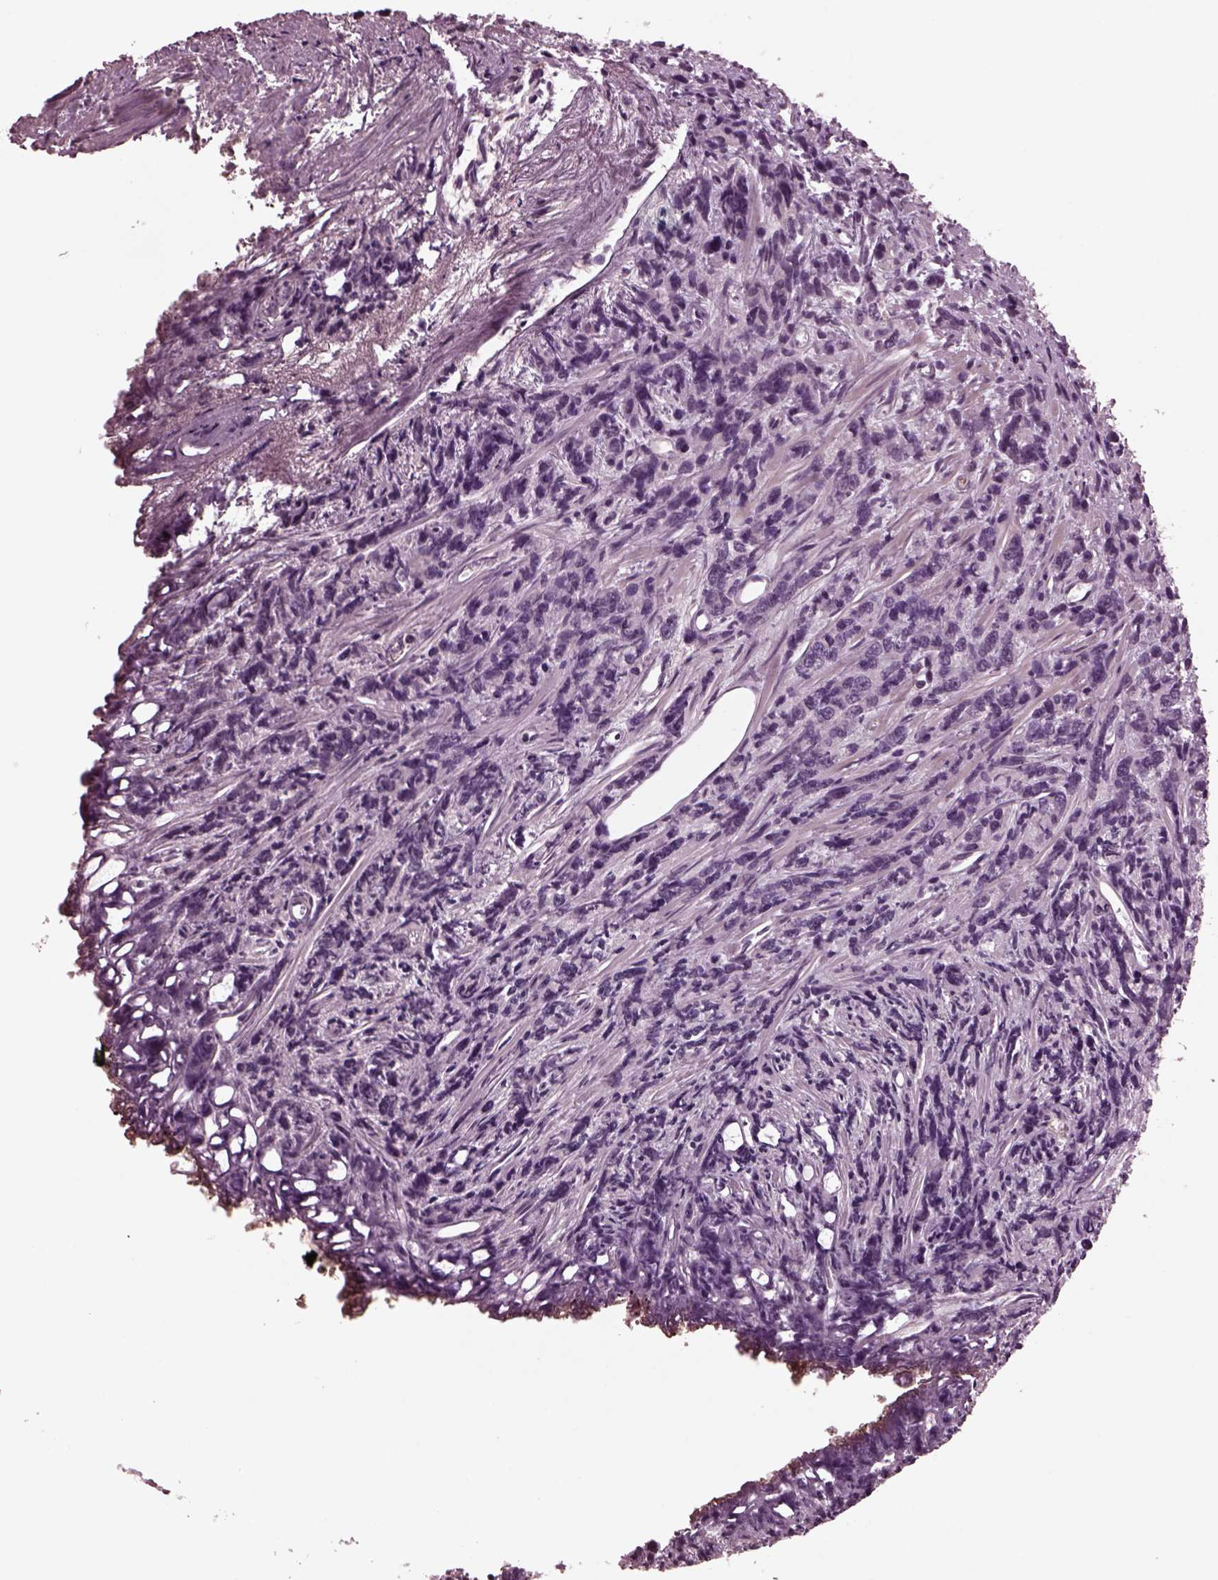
{"staining": {"intensity": "negative", "quantity": "none", "location": "none"}, "tissue": "prostate cancer", "cell_type": "Tumor cells", "image_type": "cancer", "snomed": [{"axis": "morphology", "description": "Adenocarcinoma, High grade"}, {"axis": "topography", "description": "Prostate"}], "caption": "IHC image of prostate cancer (adenocarcinoma (high-grade)) stained for a protein (brown), which displays no expression in tumor cells.", "gene": "NAP1L5", "patient": {"sex": "male", "age": 77}}